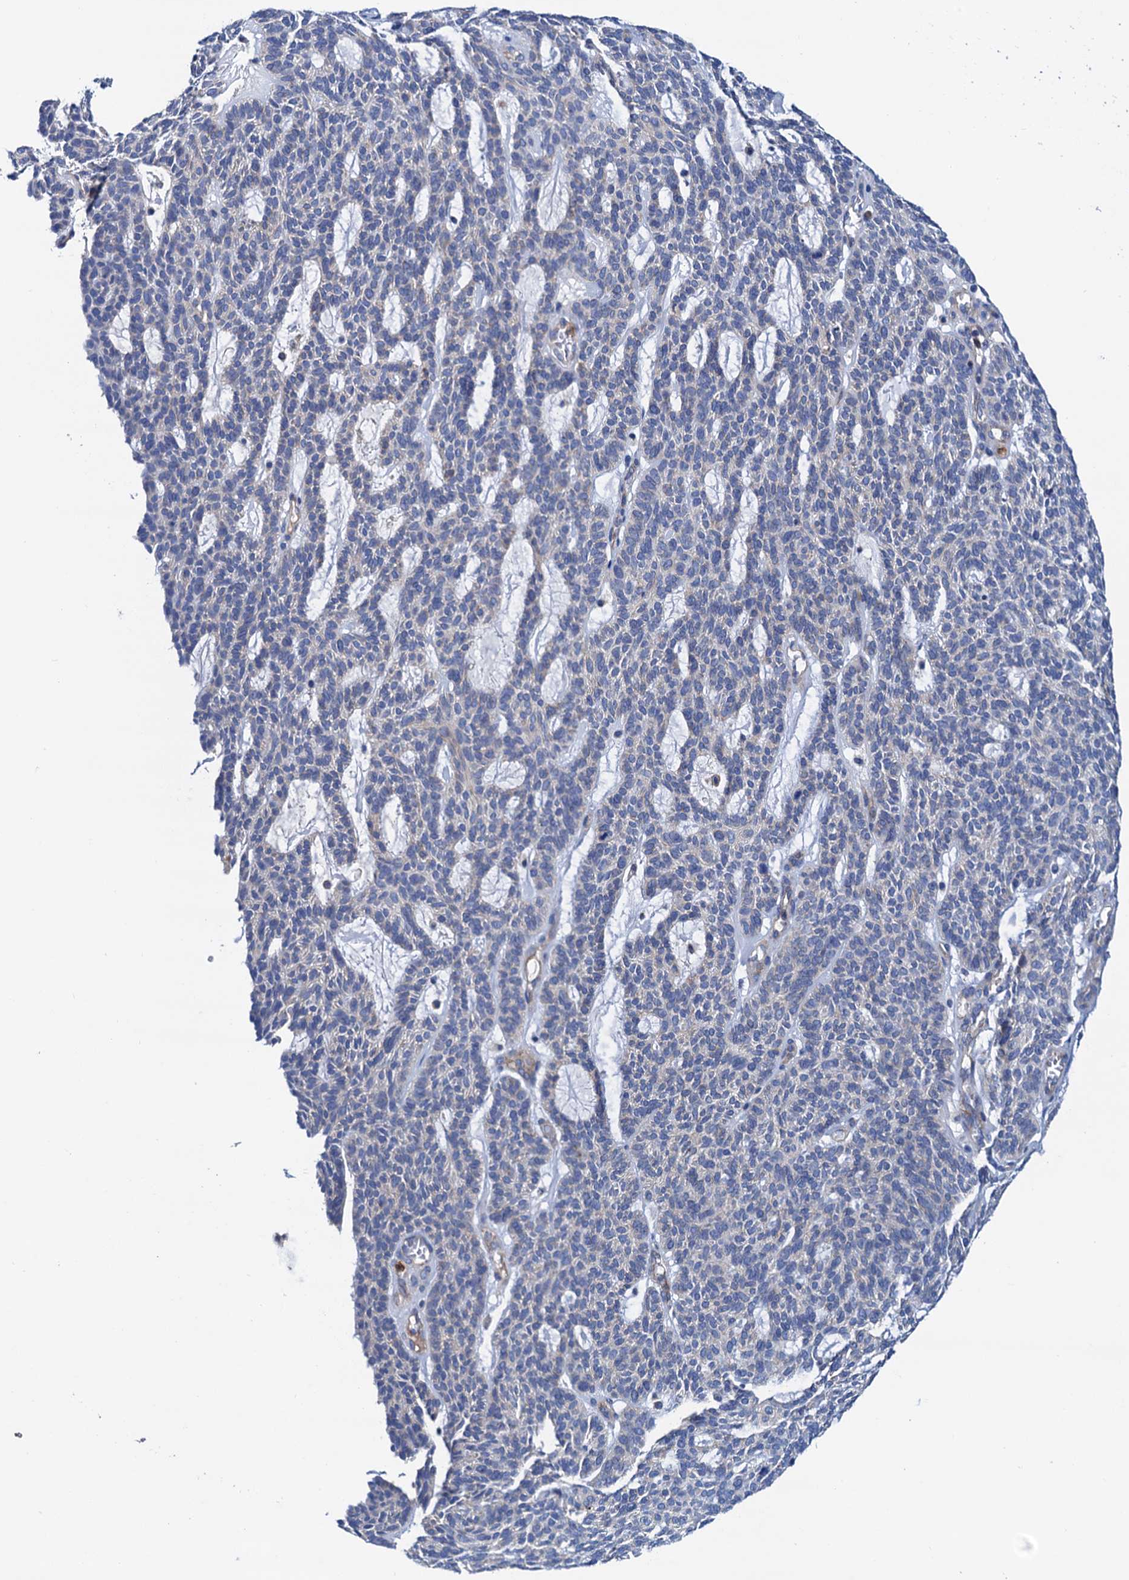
{"staining": {"intensity": "negative", "quantity": "none", "location": "none"}, "tissue": "skin cancer", "cell_type": "Tumor cells", "image_type": "cancer", "snomed": [{"axis": "morphology", "description": "Squamous cell carcinoma, NOS"}, {"axis": "topography", "description": "Skin"}], "caption": "Tumor cells show no significant positivity in skin cancer (squamous cell carcinoma).", "gene": "RASSF9", "patient": {"sex": "female", "age": 90}}